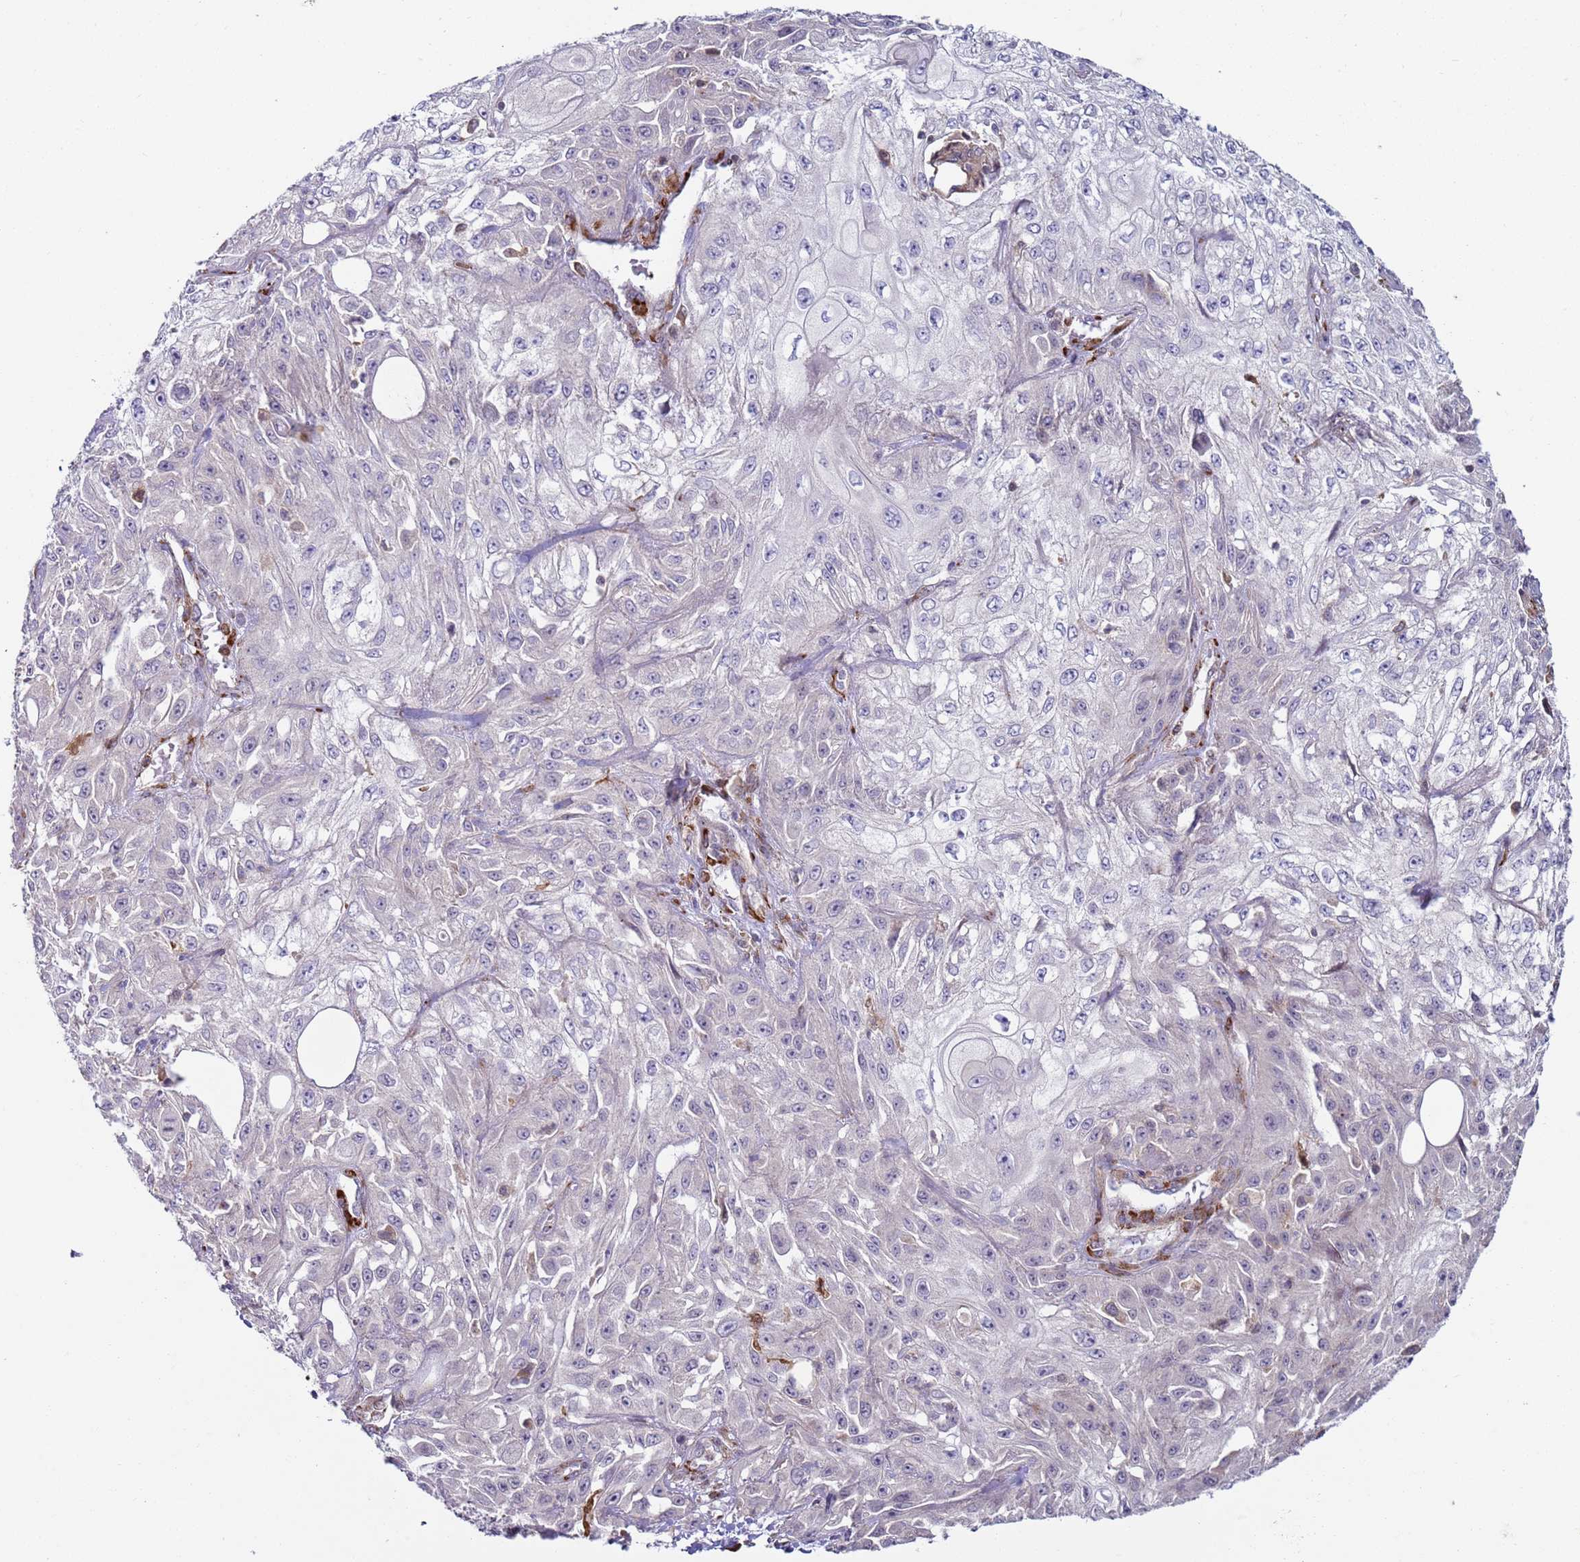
{"staining": {"intensity": "negative", "quantity": "none", "location": "none"}, "tissue": "skin cancer", "cell_type": "Tumor cells", "image_type": "cancer", "snomed": [{"axis": "morphology", "description": "Squamous cell carcinoma, NOS"}, {"axis": "morphology", "description": "Squamous cell carcinoma, metastatic, NOS"}, {"axis": "topography", "description": "Skin"}, {"axis": "topography", "description": "Lymph node"}], "caption": "Metastatic squamous cell carcinoma (skin) stained for a protein using immunohistochemistry exhibits no staining tumor cells.", "gene": "SNAPC4", "patient": {"sex": "male", "age": 75}}